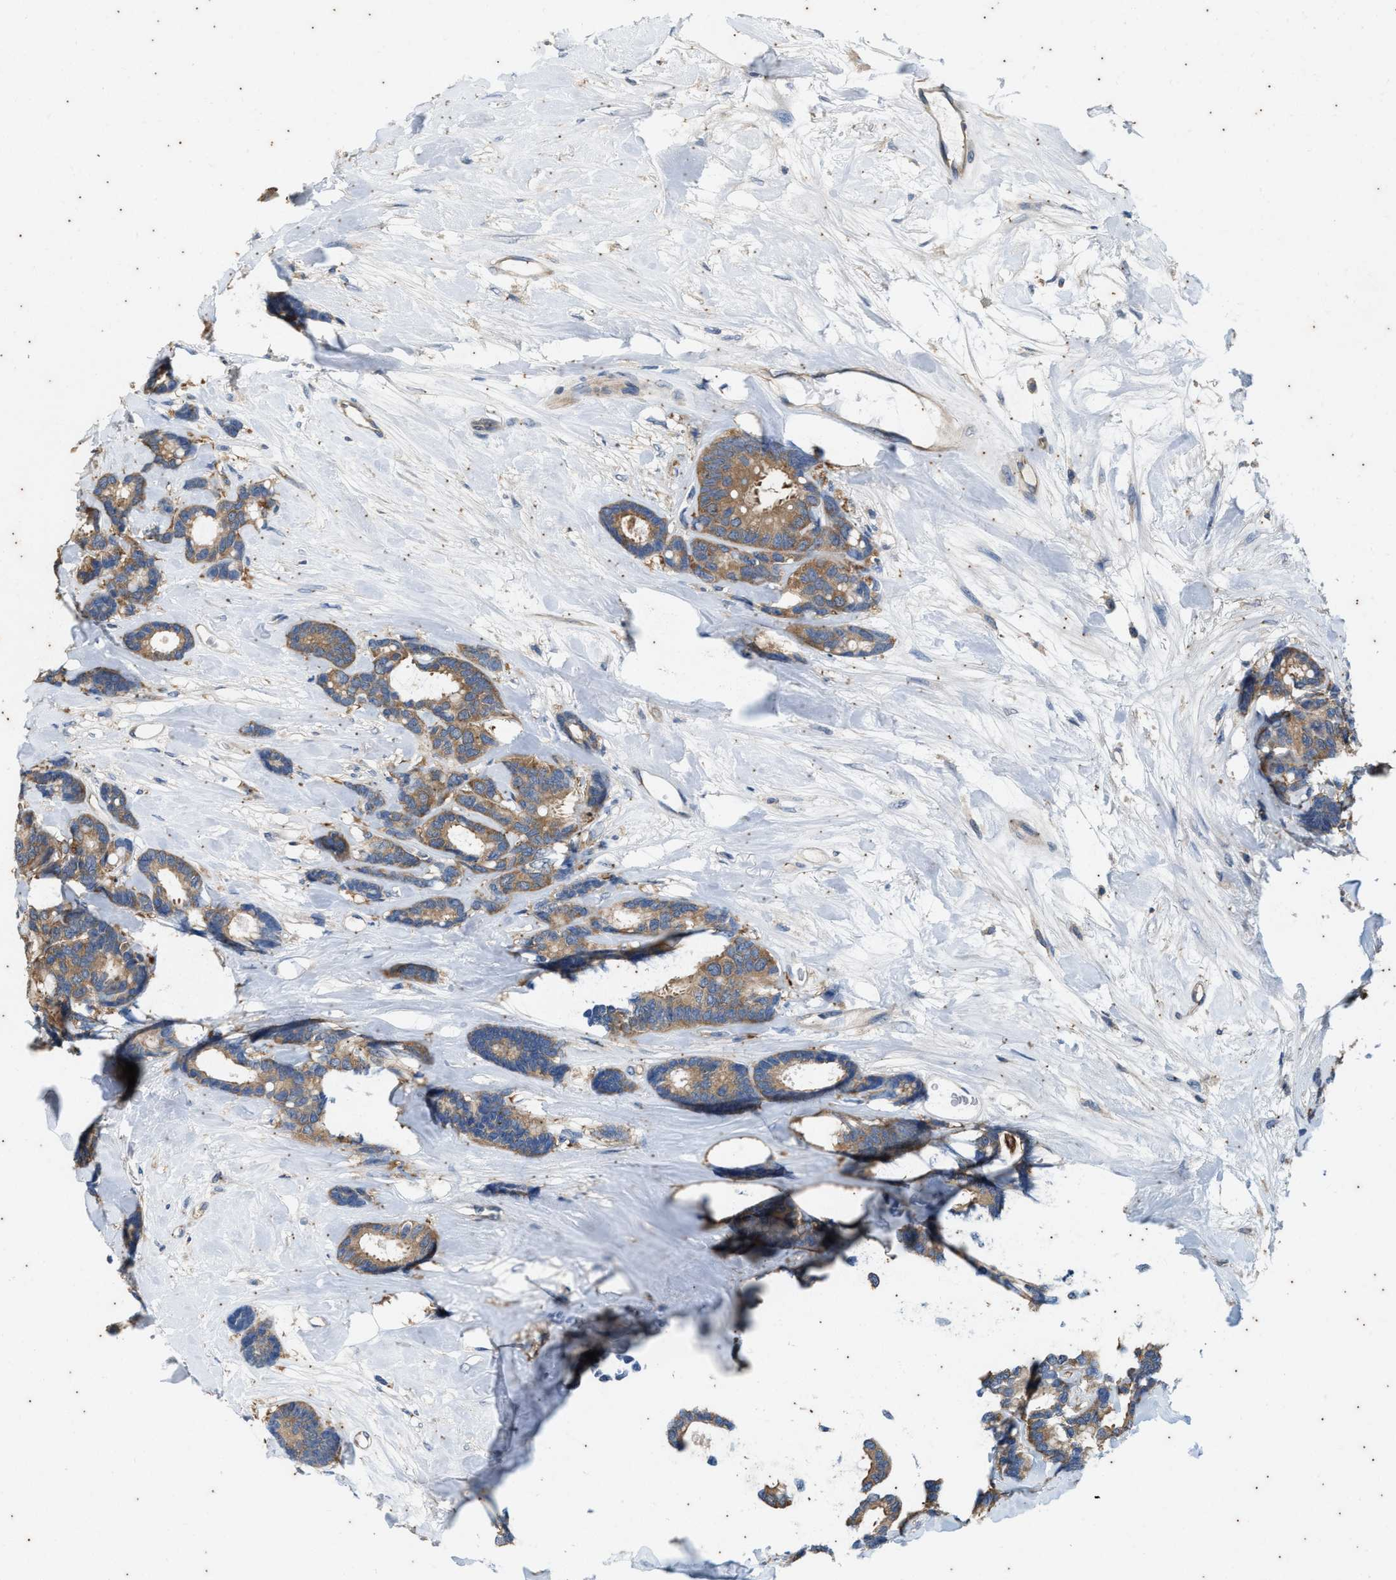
{"staining": {"intensity": "moderate", "quantity": ">75%", "location": "cytoplasmic/membranous"}, "tissue": "breast cancer", "cell_type": "Tumor cells", "image_type": "cancer", "snomed": [{"axis": "morphology", "description": "Duct carcinoma"}, {"axis": "topography", "description": "Breast"}], "caption": "Breast cancer (invasive ductal carcinoma) was stained to show a protein in brown. There is medium levels of moderate cytoplasmic/membranous staining in approximately >75% of tumor cells.", "gene": "COX19", "patient": {"sex": "female", "age": 87}}